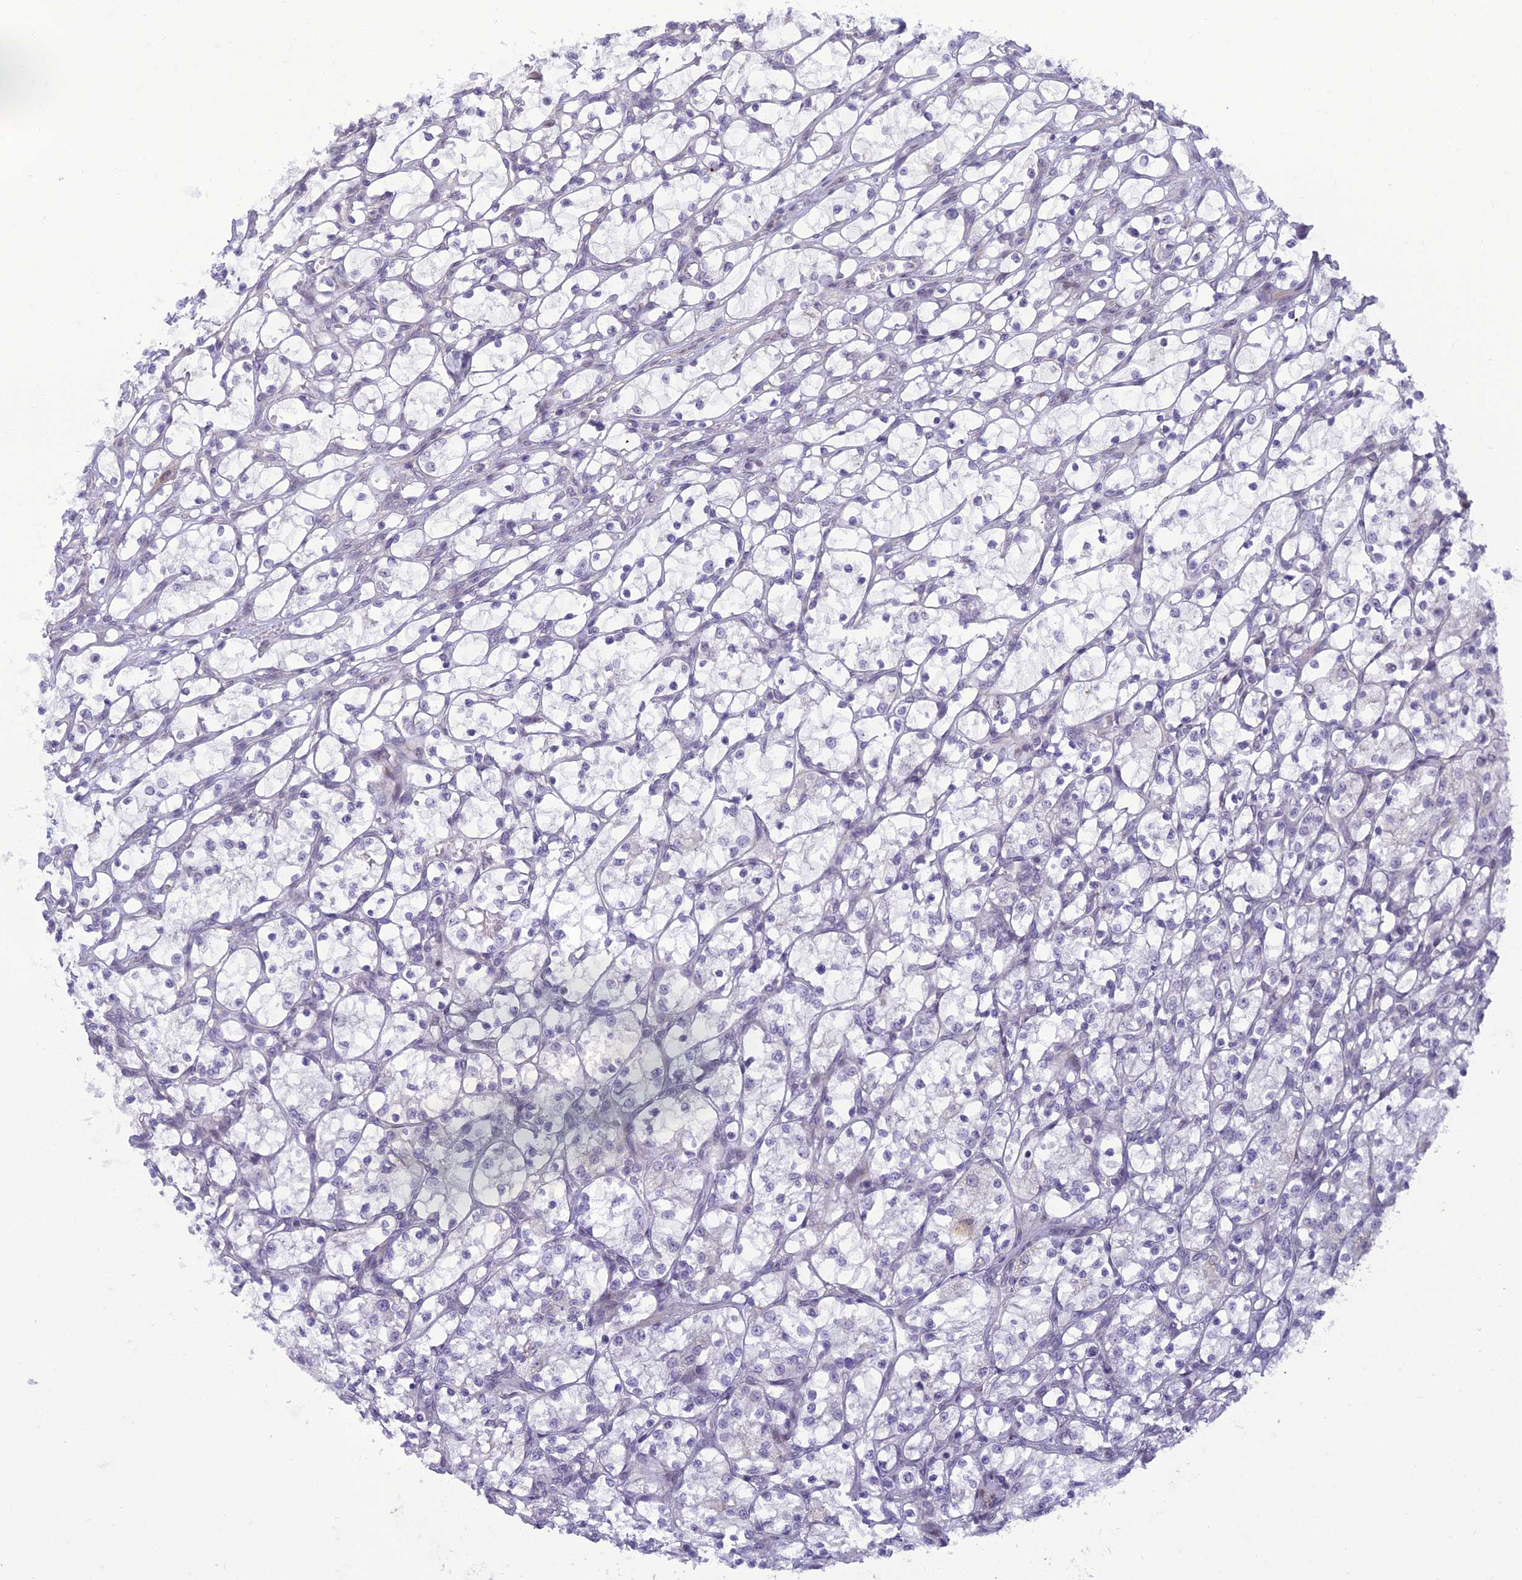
{"staining": {"intensity": "negative", "quantity": "none", "location": "none"}, "tissue": "renal cancer", "cell_type": "Tumor cells", "image_type": "cancer", "snomed": [{"axis": "morphology", "description": "Adenocarcinoma, NOS"}, {"axis": "topography", "description": "Kidney"}], "caption": "This is a histopathology image of immunohistochemistry (IHC) staining of renal cancer, which shows no expression in tumor cells.", "gene": "DTX2", "patient": {"sex": "female", "age": 69}}